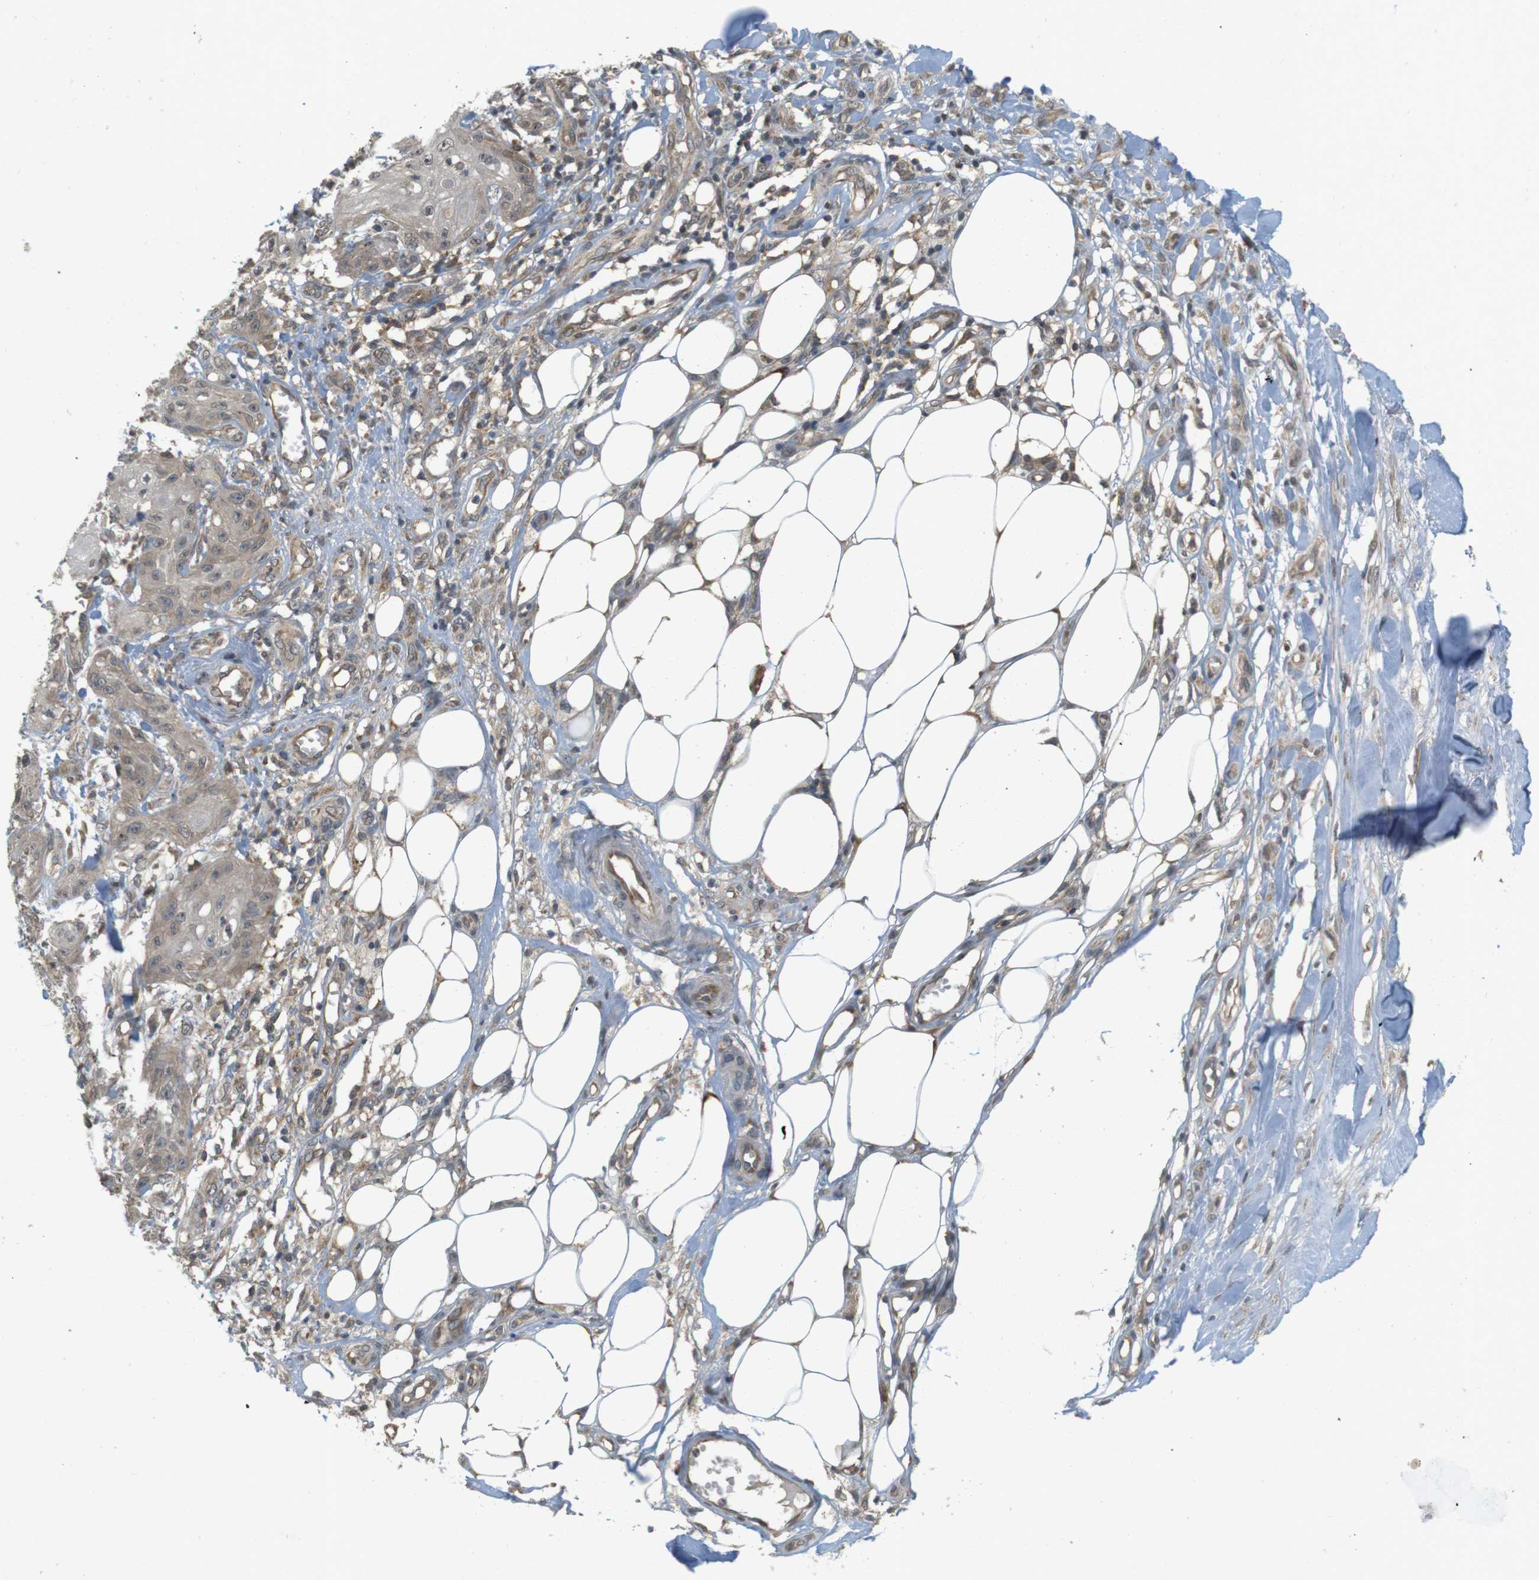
{"staining": {"intensity": "moderate", "quantity": "25%-75%", "location": "cytoplasmic/membranous"}, "tissue": "skin cancer", "cell_type": "Tumor cells", "image_type": "cancer", "snomed": [{"axis": "morphology", "description": "Squamous cell carcinoma, NOS"}, {"axis": "topography", "description": "Skin"}], "caption": "An image of human skin cancer stained for a protein reveals moderate cytoplasmic/membranous brown staining in tumor cells. The staining is performed using DAB (3,3'-diaminobenzidine) brown chromogen to label protein expression. The nuclei are counter-stained blue using hematoxylin.", "gene": "RNF130", "patient": {"sex": "male", "age": 74}}